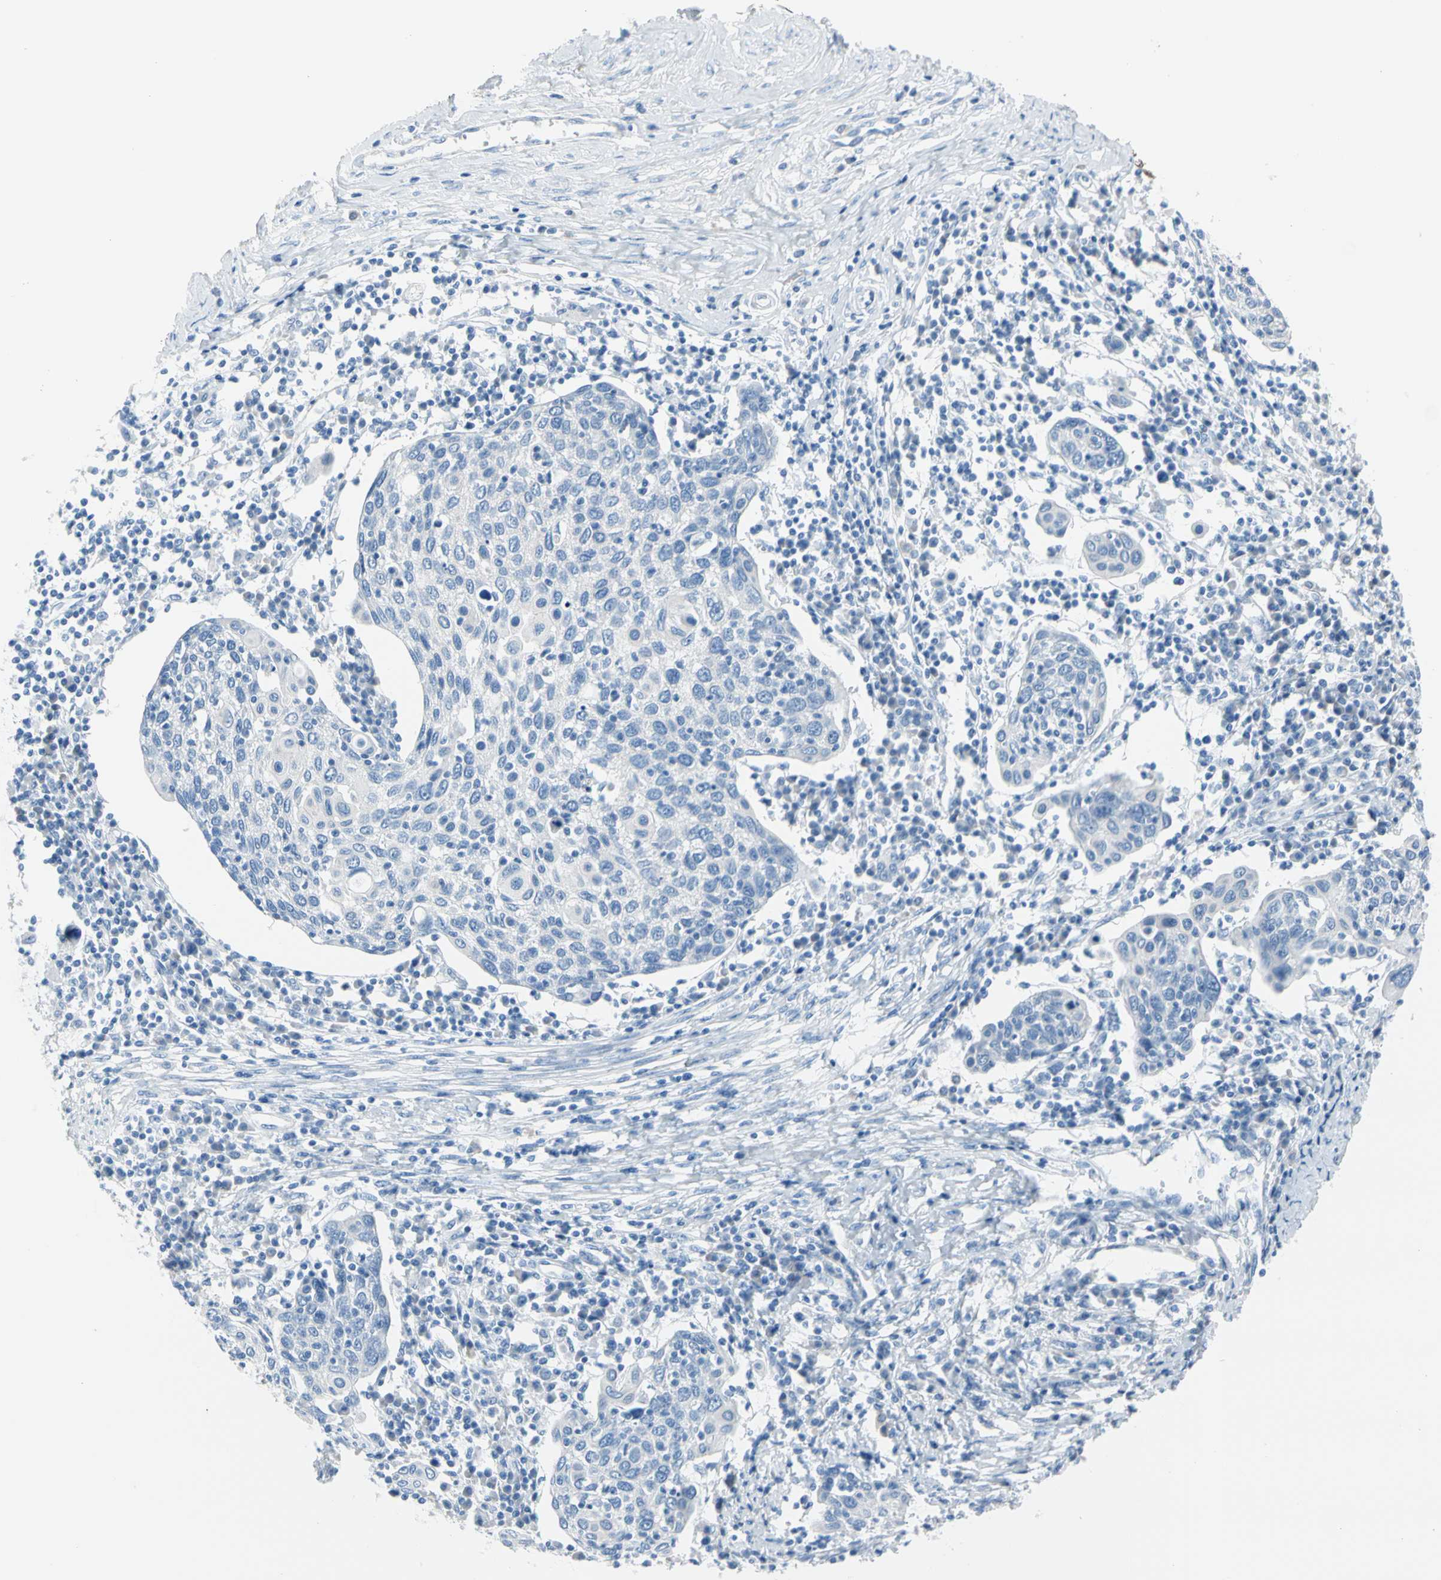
{"staining": {"intensity": "negative", "quantity": "none", "location": "none"}, "tissue": "cervical cancer", "cell_type": "Tumor cells", "image_type": "cancer", "snomed": [{"axis": "morphology", "description": "Squamous cell carcinoma, NOS"}, {"axis": "topography", "description": "Cervix"}], "caption": "The micrograph shows no significant staining in tumor cells of squamous cell carcinoma (cervical).", "gene": "TPO", "patient": {"sex": "female", "age": 40}}